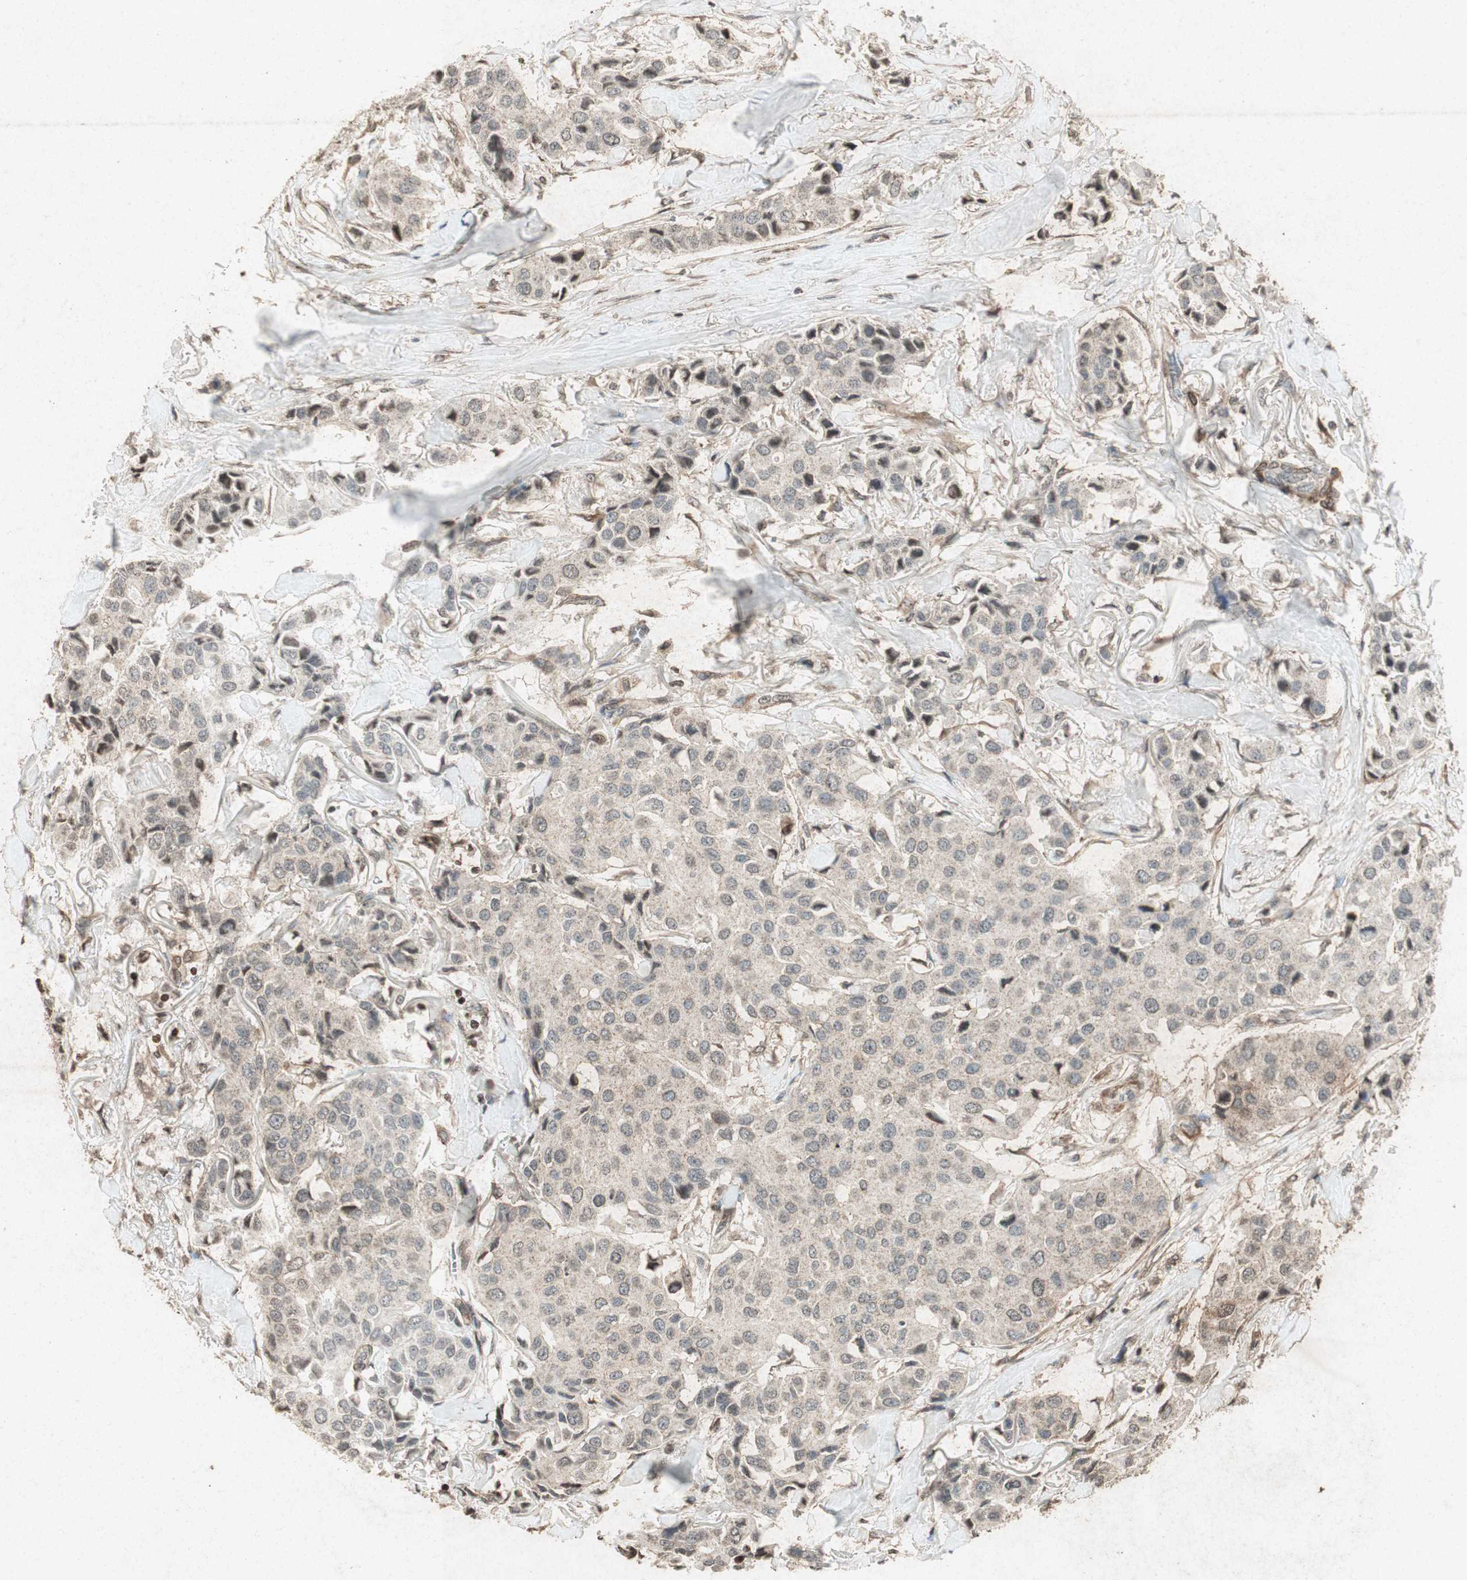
{"staining": {"intensity": "weak", "quantity": ">75%", "location": "cytoplasmic/membranous"}, "tissue": "breast cancer", "cell_type": "Tumor cells", "image_type": "cancer", "snomed": [{"axis": "morphology", "description": "Duct carcinoma"}, {"axis": "topography", "description": "Breast"}], "caption": "Weak cytoplasmic/membranous positivity is seen in about >75% of tumor cells in breast cancer.", "gene": "PRKG1", "patient": {"sex": "female", "age": 80}}